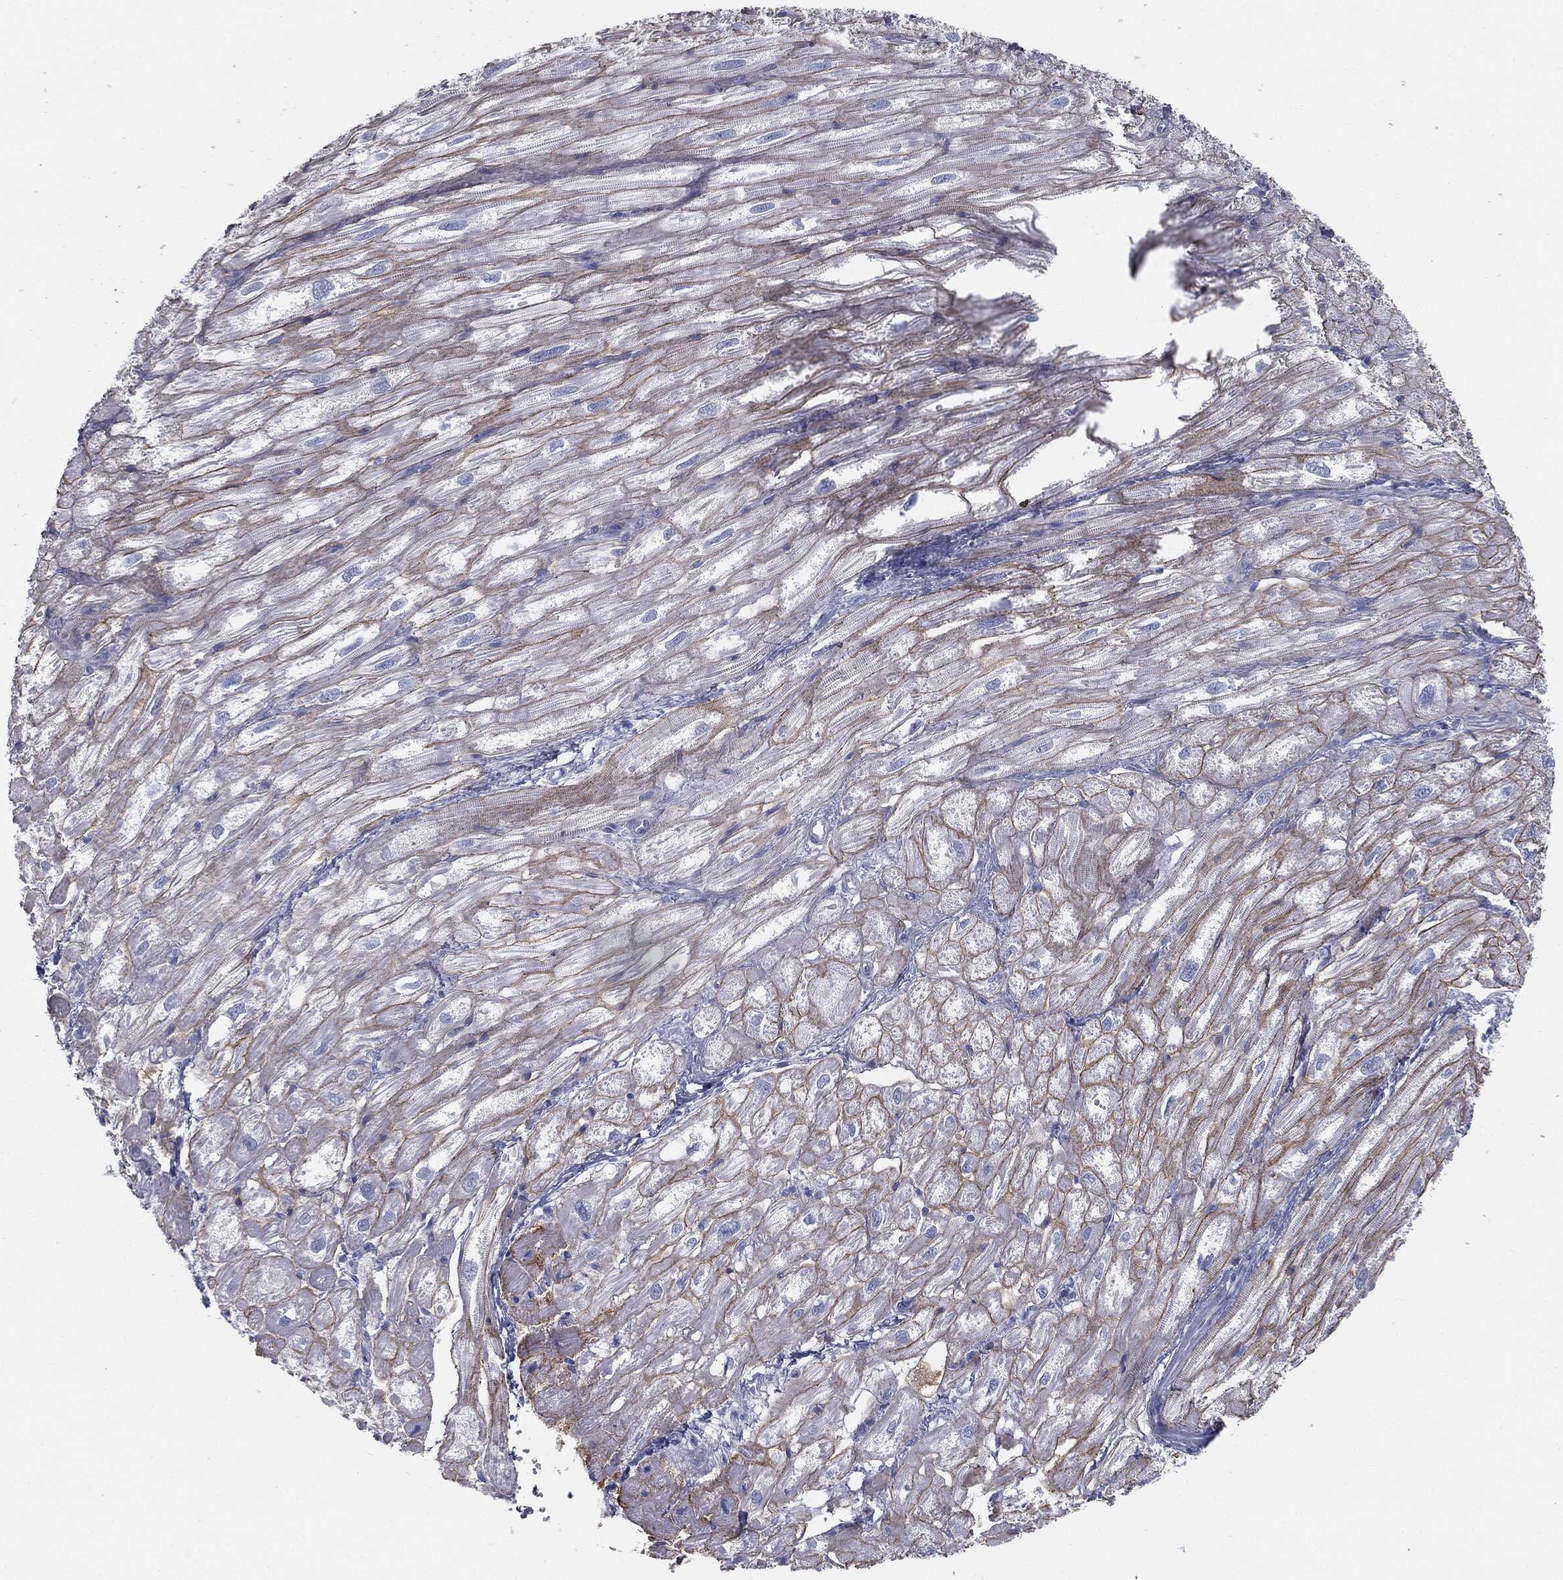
{"staining": {"intensity": "strong", "quantity": ">75%", "location": "cytoplasmic/membranous"}, "tissue": "heart muscle", "cell_type": "Cardiomyocytes", "image_type": "normal", "snomed": [{"axis": "morphology", "description": "Normal tissue, NOS"}, {"axis": "topography", "description": "Heart"}], "caption": "IHC image of normal heart muscle: human heart muscle stained using IHC shows high levels of strong protein expression localized specifically in the cytoplasmic/membranous of cardiomyocytes, appearing as a cytoplasmic/membranous brown color.", "gene": "CAV3", "patient": {"sex": "male", "age": 62}}